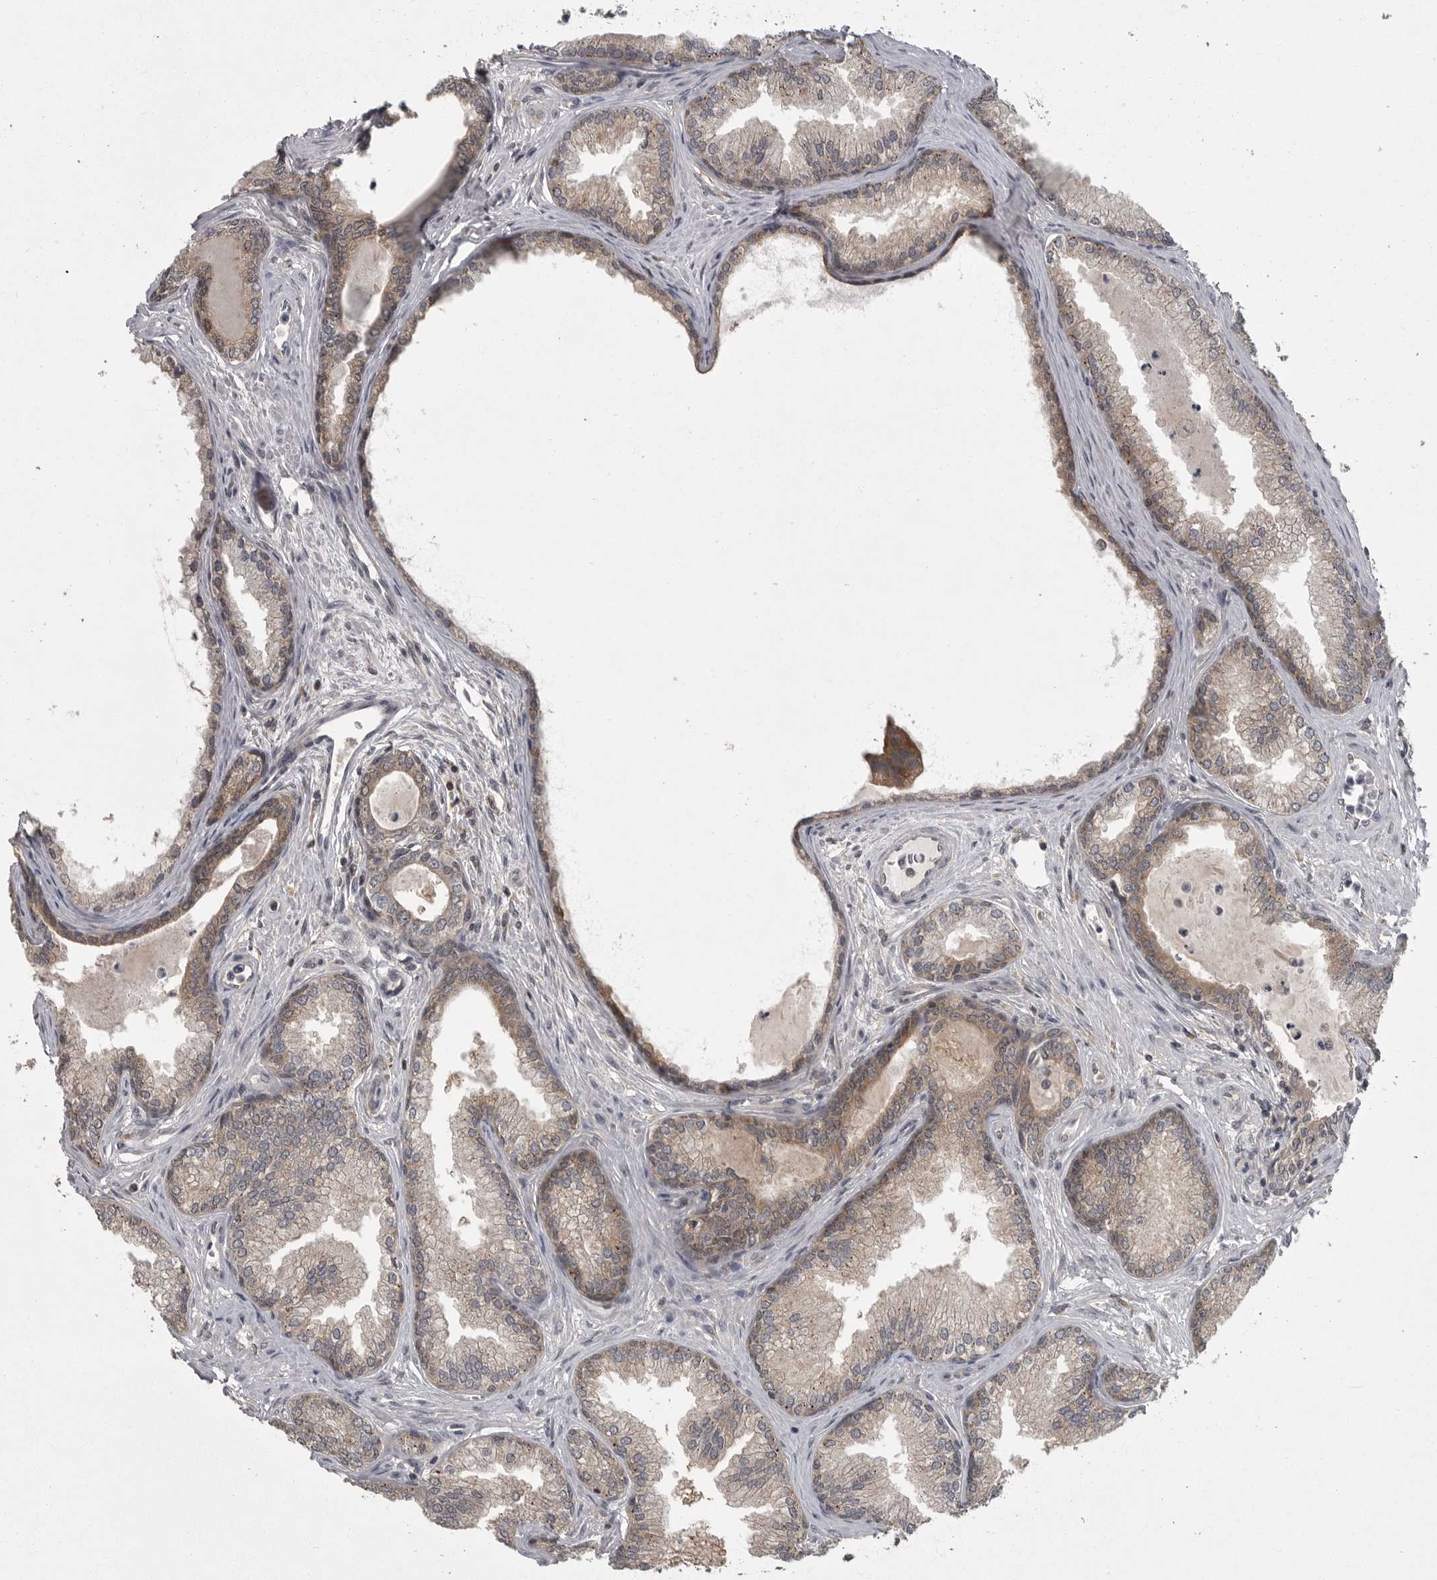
{"staining": {"intensity": "moderate", "quantity": "25%-75%", "location": "cytoplasmic/membranous"}, "tissue": "prostate cancer", "cell_type": "Tumor cells", "image_type": "cancer", "snomed": [{"axis": "morphology", "description": "Adenocarcinoma, High grade"}, {"axis": "topography", "description": "Prostate"}], "caption": "Human prostate cancer stained with a protein marker demonstrates moderate staining in tumor cells.", "gene": "PHF13", "patient": {"sex": "male", "age": 70}}